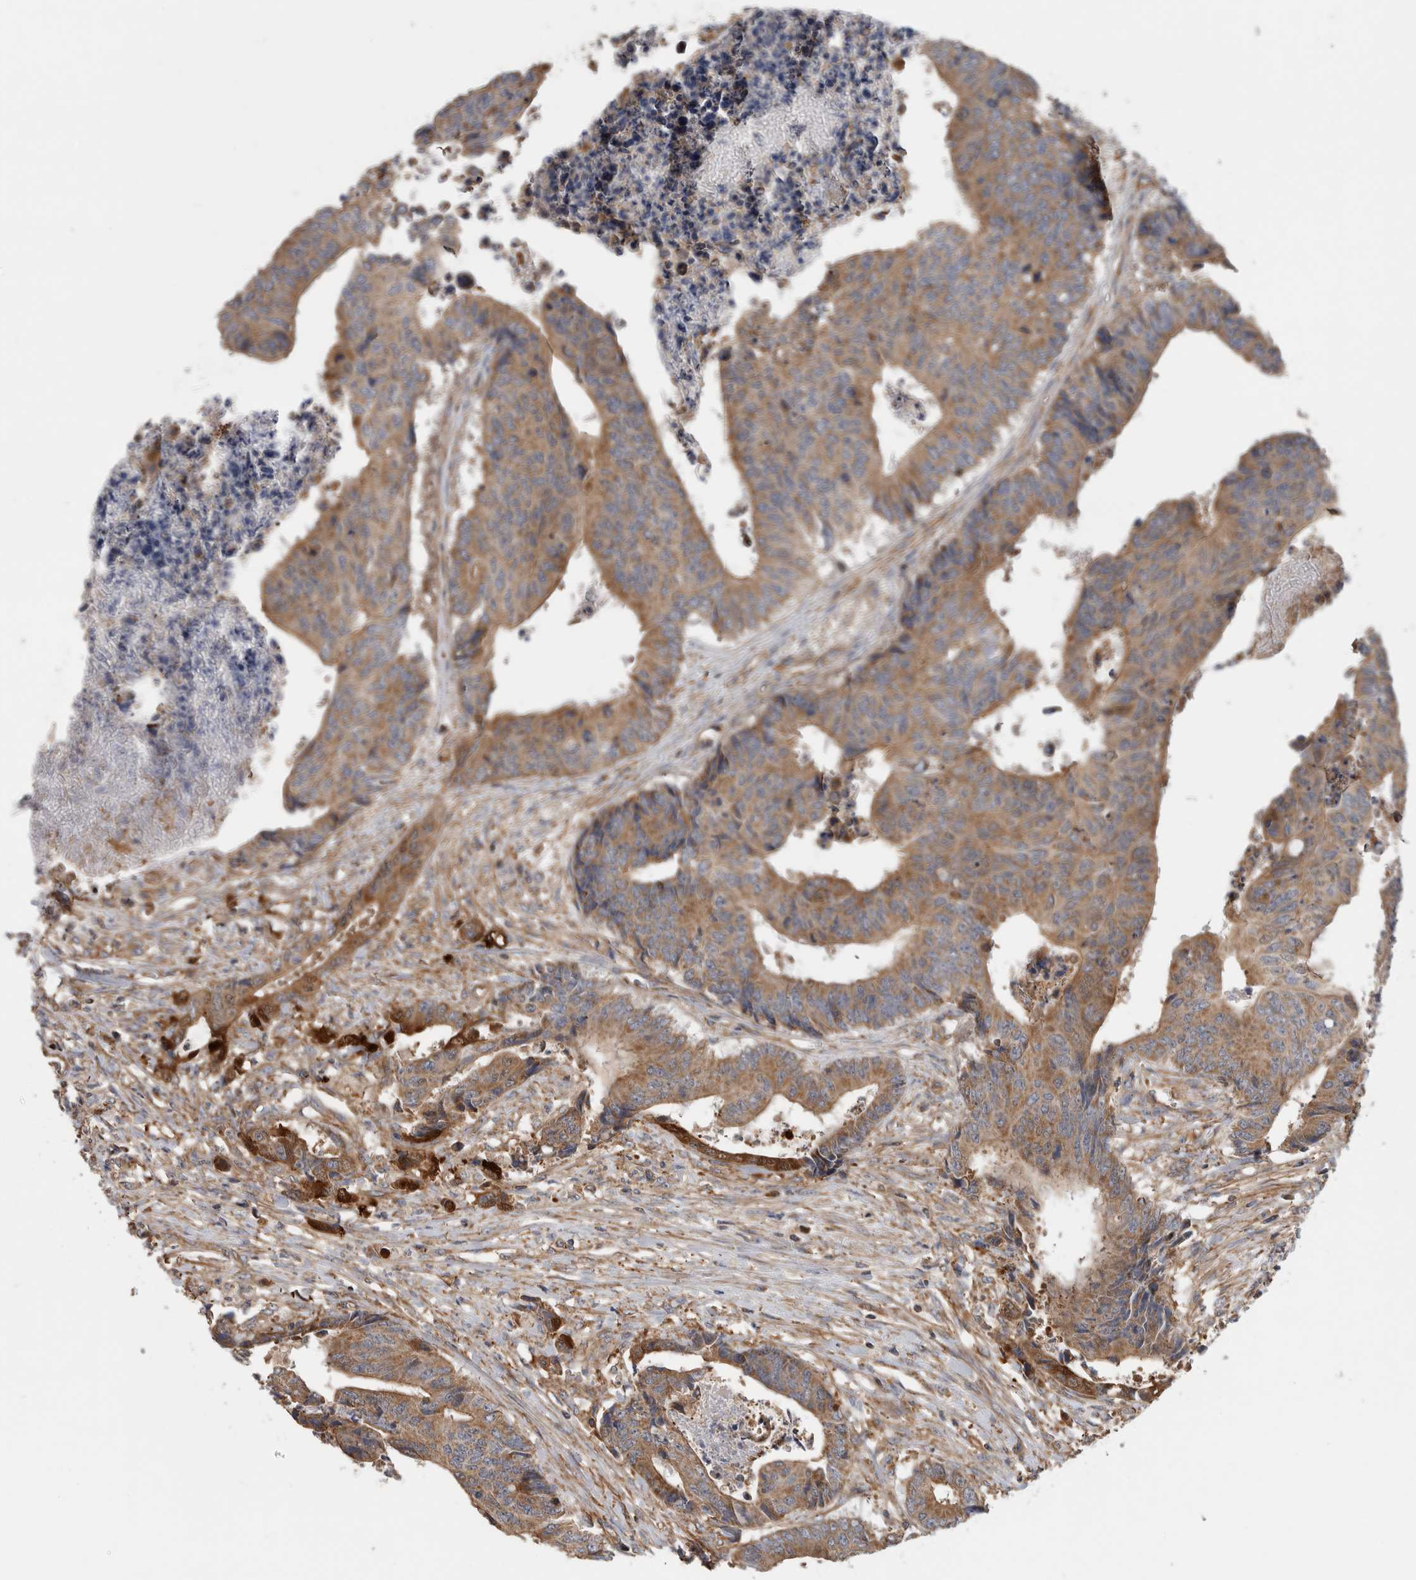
{"staining": {"intensity": "moderate", "quantity": ">75%", "location": "cytoplasmic/membranous"}, "tissue": "colorectal cancer", "cell_type": "Tumor cells", "image_type": "cancer", "snomed": [{"axis": "morphology", "description": "Adenocarcinoma, NOS"}, {"axis": "topography", "description": "Rectum"}], "caption": "Protein staining exhibits moderate cytoplasmic/membranous staining in approximately >75% of tumor cells in colorectal cancer. Immunohistochemistry (ihc) stains the protein in brown and the nuclei are stained blue.", "gene": "SFXN2", "patient": {"sex": "male", "age": 84}}